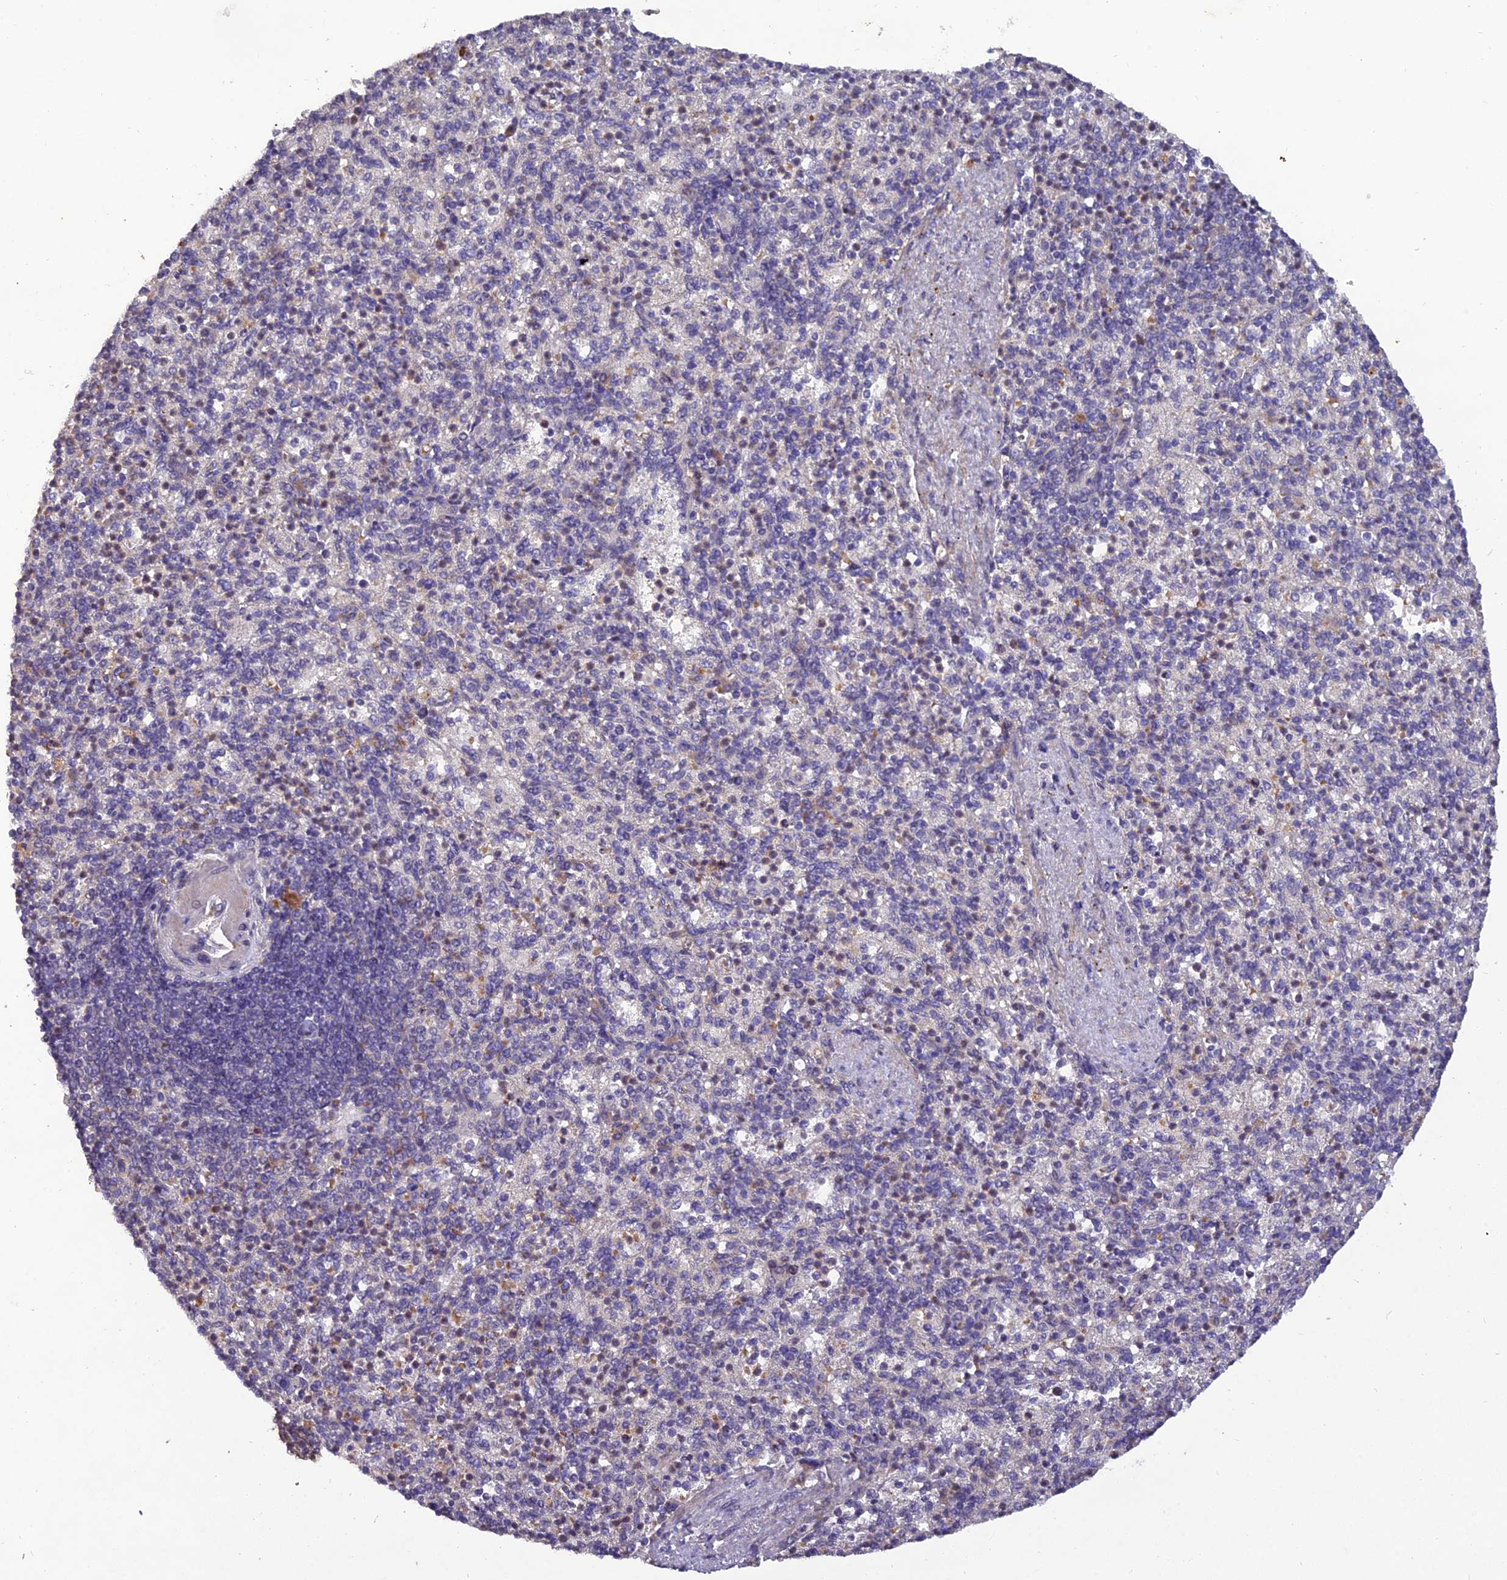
{"staining": {"intensity": "negative", "quantity": "none", "location": "none"}, "tissue": "spleen", "cell_type": "Cells in red pulp", "image_type": "normal", "snomed": [{"axis": "morphology", "description": "Normal tissue, NOS"}, {"axis": "topography", "description": "Spleen"}], "caption": "A micrograph of spleen stained for a protein shows no brown staining in cells in red pulp. (DAB (3,3'-diaminobenzidine) immunohistochemistry (IHC), high magnification).", "gene": "CENPL", "patient": {"sex": "female", "age": 74}}